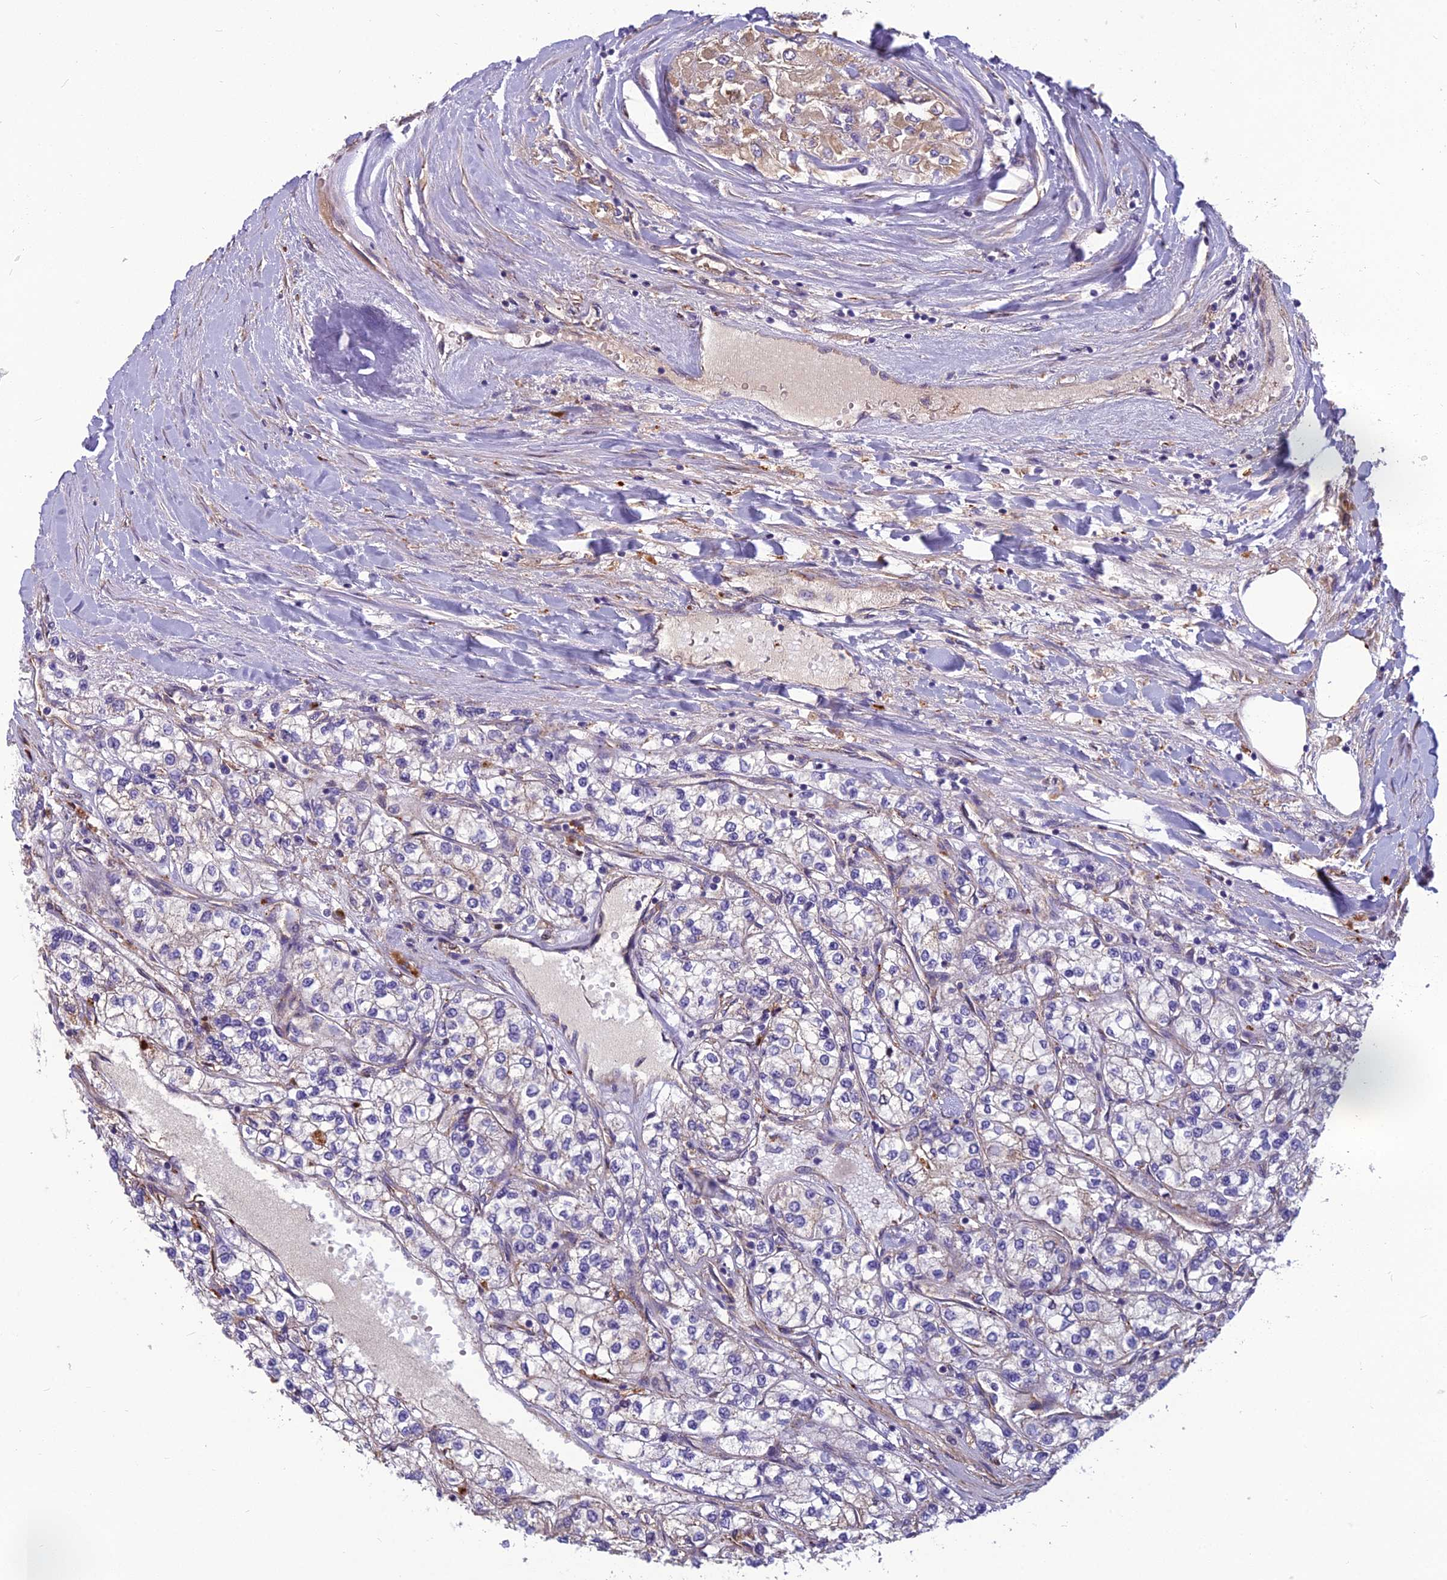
{"staining": {"intensity": "negative", "quantity": "none", "location": "none"}, "tissue": "renal cancer", "cell_type": "Tumor cells", "image_type": "cancer", "snomed": [{"axis": "morphology", "description": "Adenocarcinoma, NOS"}, {"axis": "topography", "description": "Kidney"}], "caption": "Immunohistochemistry image of neoplastic tissue: human renal cancer (adenocarcinoma) stained with DAB displays no significant protein positivity in tumor cells. The staining was performed using DAB (3,3'-diaminobenzidine) to visualize the protein expression in brown, while the nuclei were stained in blue with hematoxylin (Magnification: 20x).", "gene": "SPDL1", "patient": {"sex": "male", "age": 80}}